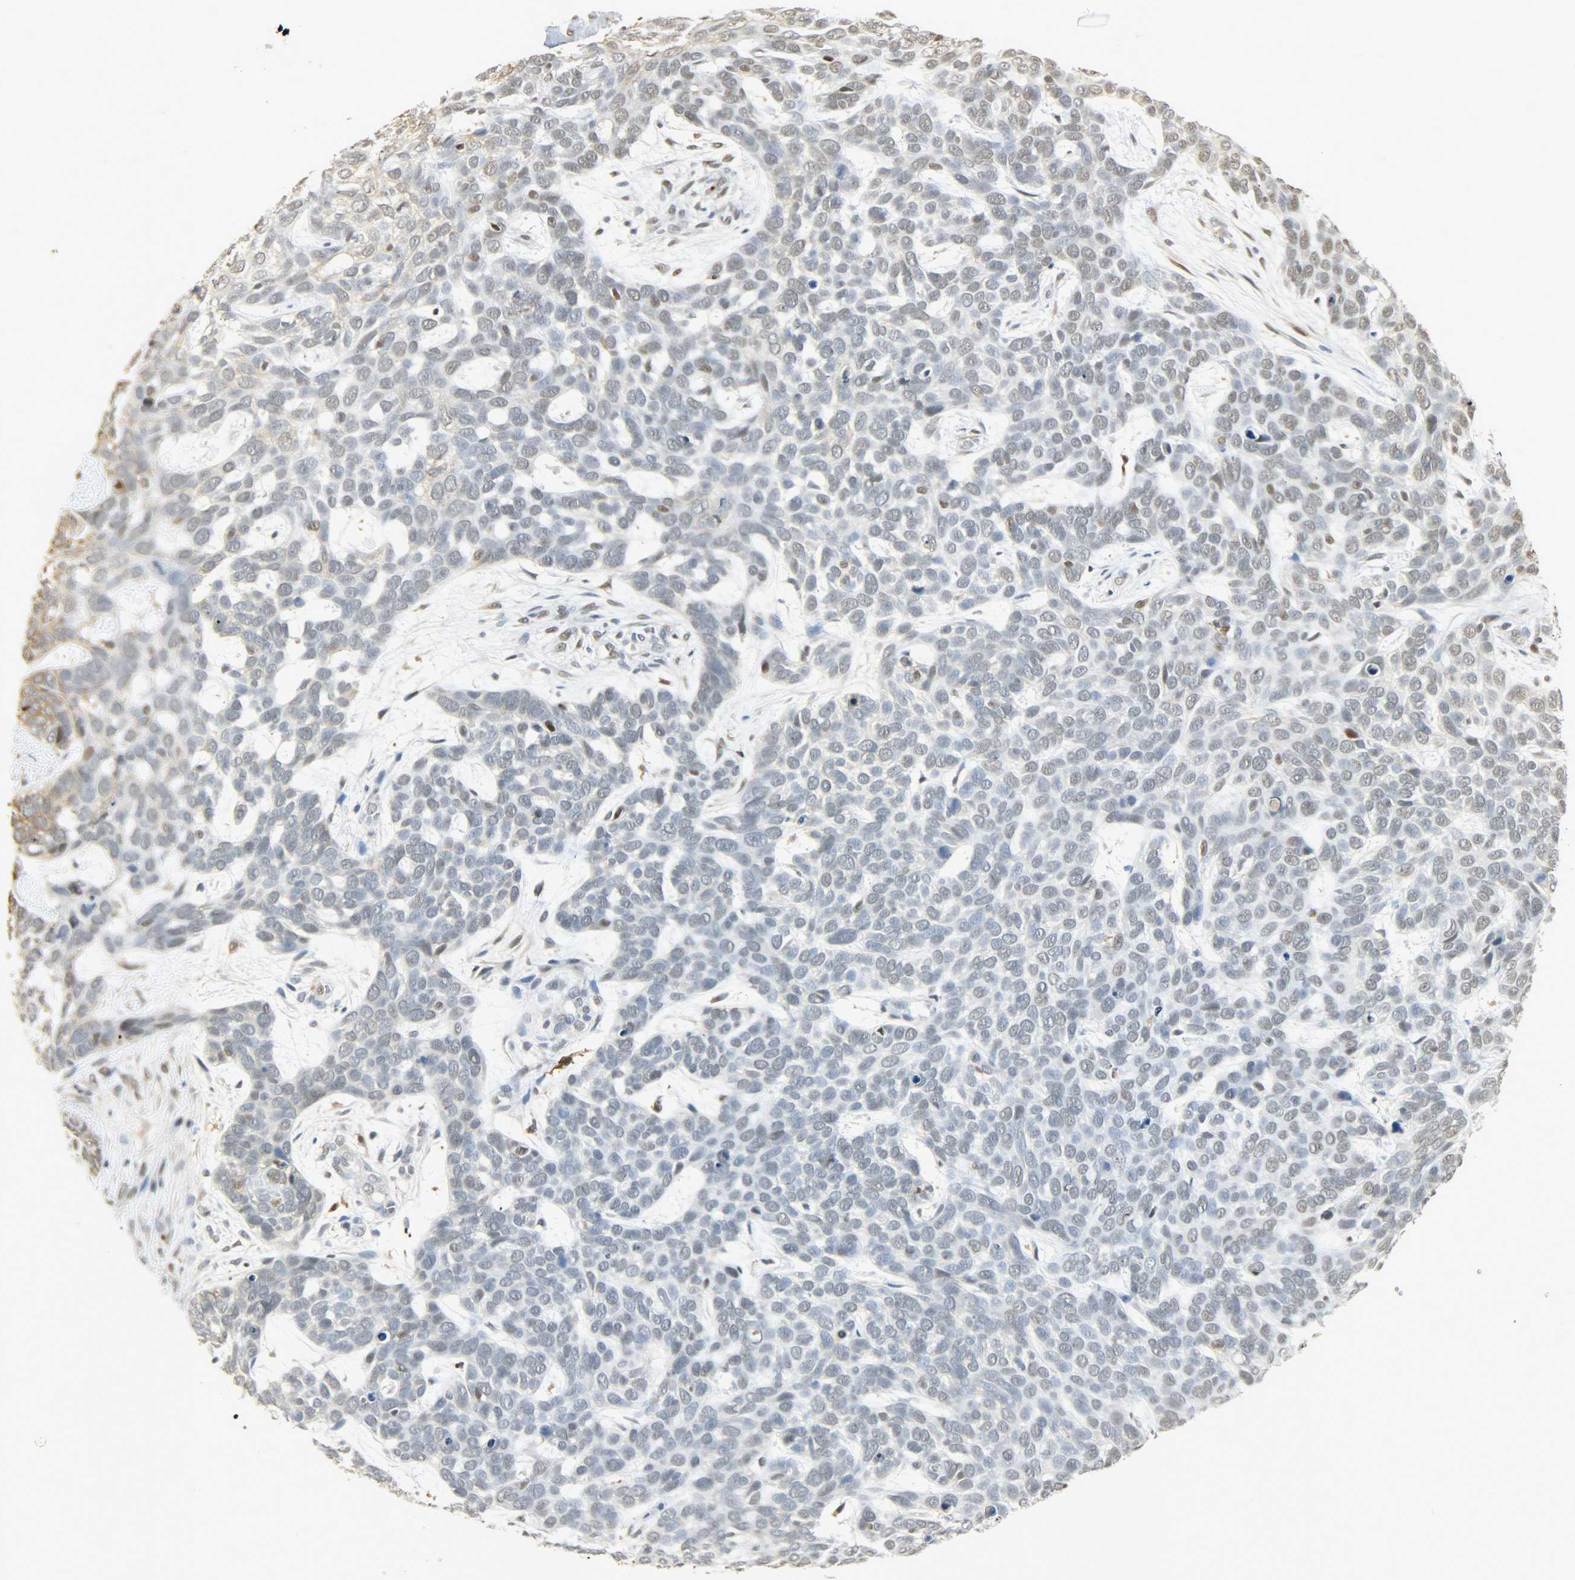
{"staining": {"intensity": "moderate", "quantity": "<25%", "location": "cytoplasmic/membranous"}, "tissue": "skin cancer", "cell_type": "Tumor cells", "image_type": "cancer", "snomed": [{"axis": "morphology", "description": "Basal cell carcinoma"}, {"axis": "topography", "description": "Skin"}], "caption": "Skin cancer stained with DAB (3,3'-diaminobenzidine) immunohistochemistry shows low levels of moderate cytoplasmic/membranous expression in about <25% of tumor cells. The staining was performed using DAB (3,3'-diaminobenzidine), with brown indicating positive protein expression. Nuclei are stained blue with hematoxylin.", "gene": "NGFR", "patient": {"sex": "male", "age": 87}}